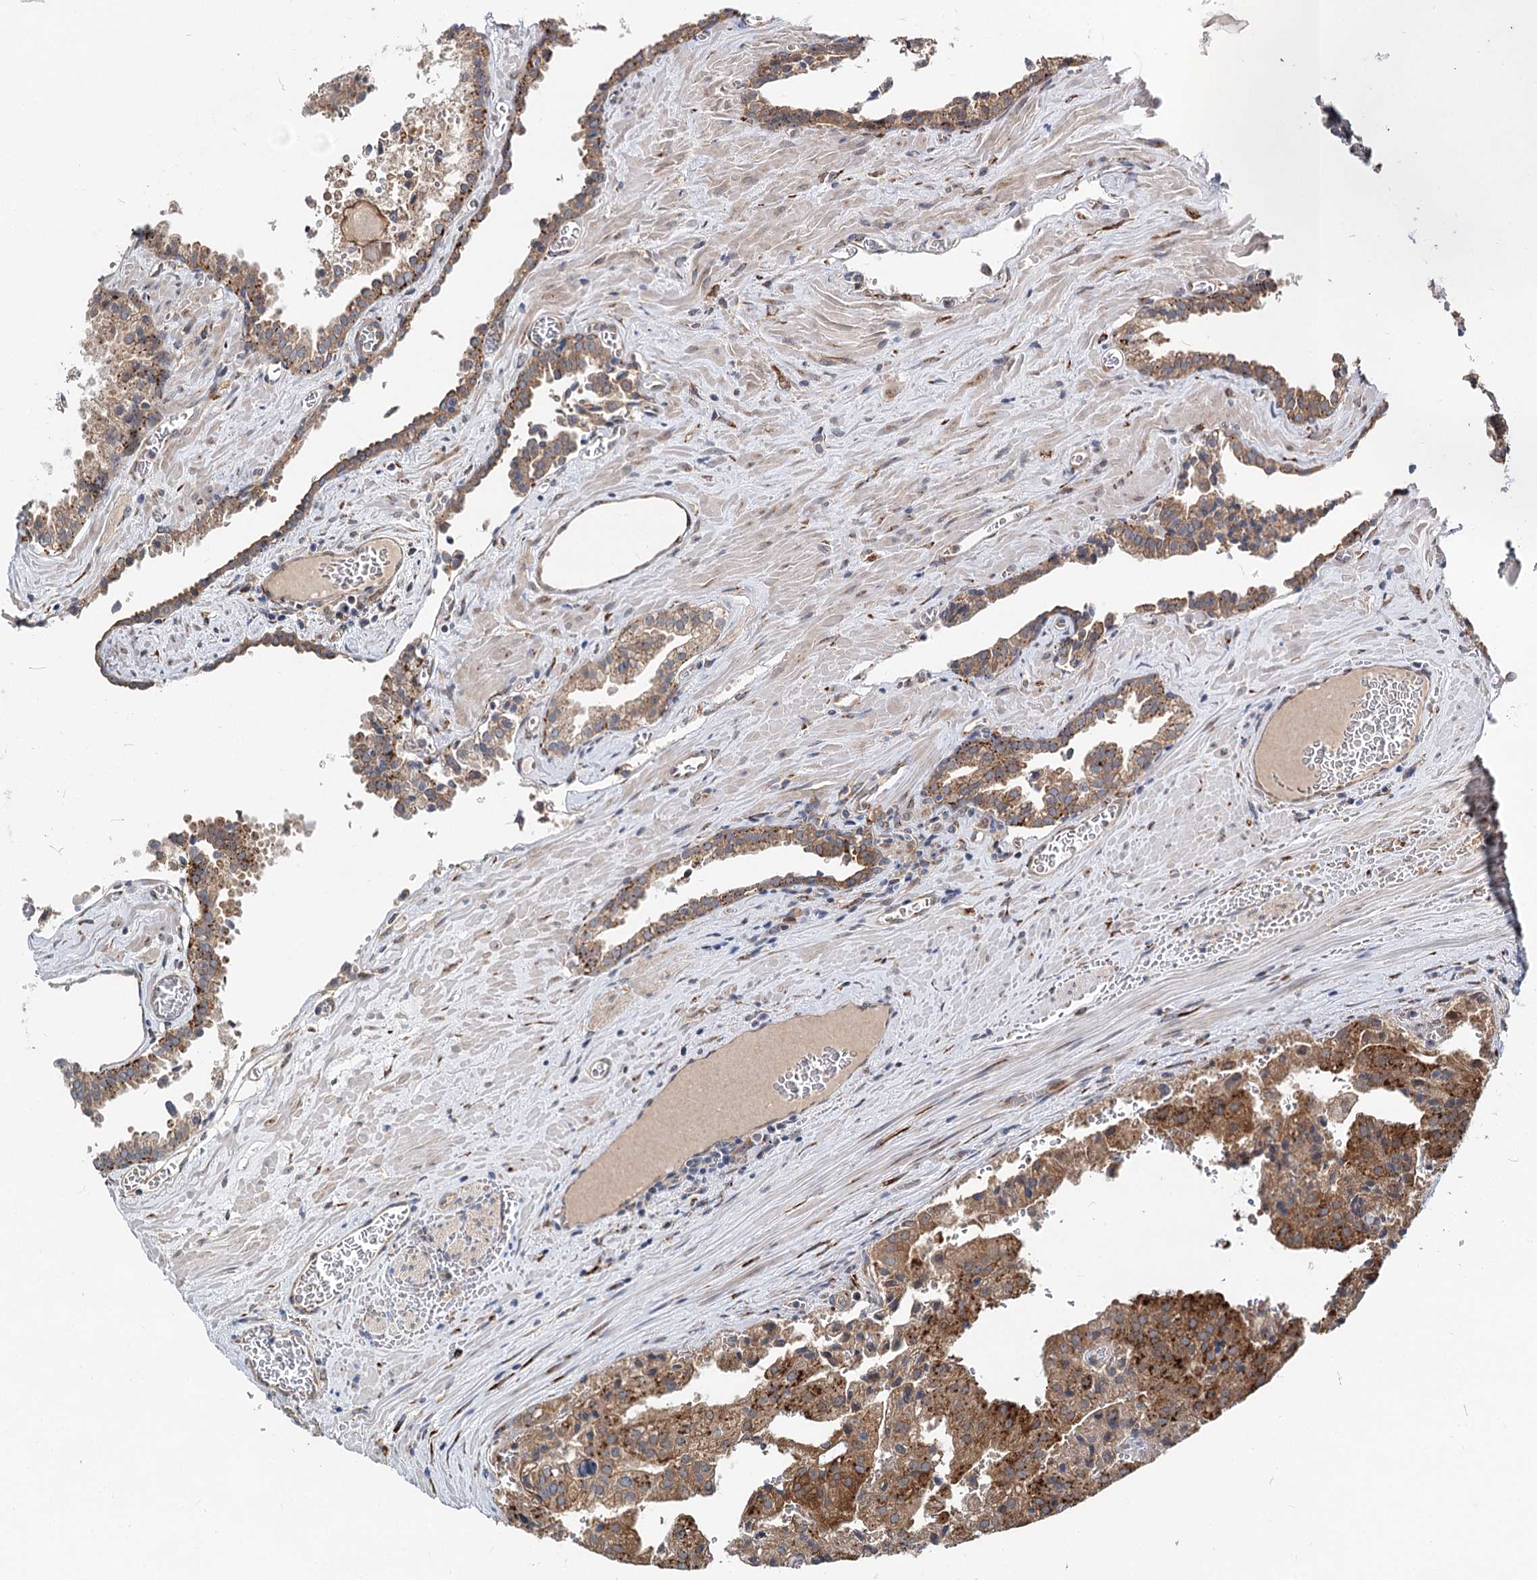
{"staining": {"intensity": "moderate", "quantity": ">75%", "location": "cytoplasmic/membranous"}, "tissue": "prostate cancer", "cell_type": "Tumor cells", "image_type": "cancer", "snomed": [{"axis": "morphology", "description": "Adenocarcinoma, High grade"}, {"axis": "topography", "description": "Prostate"}], "caption": "Tumor cells exhibit medium levels of moderate cytoplasmic/membranous expression in approximately >75% of cells in human adenocarcinoma (high-grade) (prostate). The staining was performed using DAB (3,3'-diaminobenzidine), with brown indicating positive protein expression. Nuclei are stained blue with hematoxylin.", "gene": "SPART", "patient": {"sex": "male", "age": 68}}